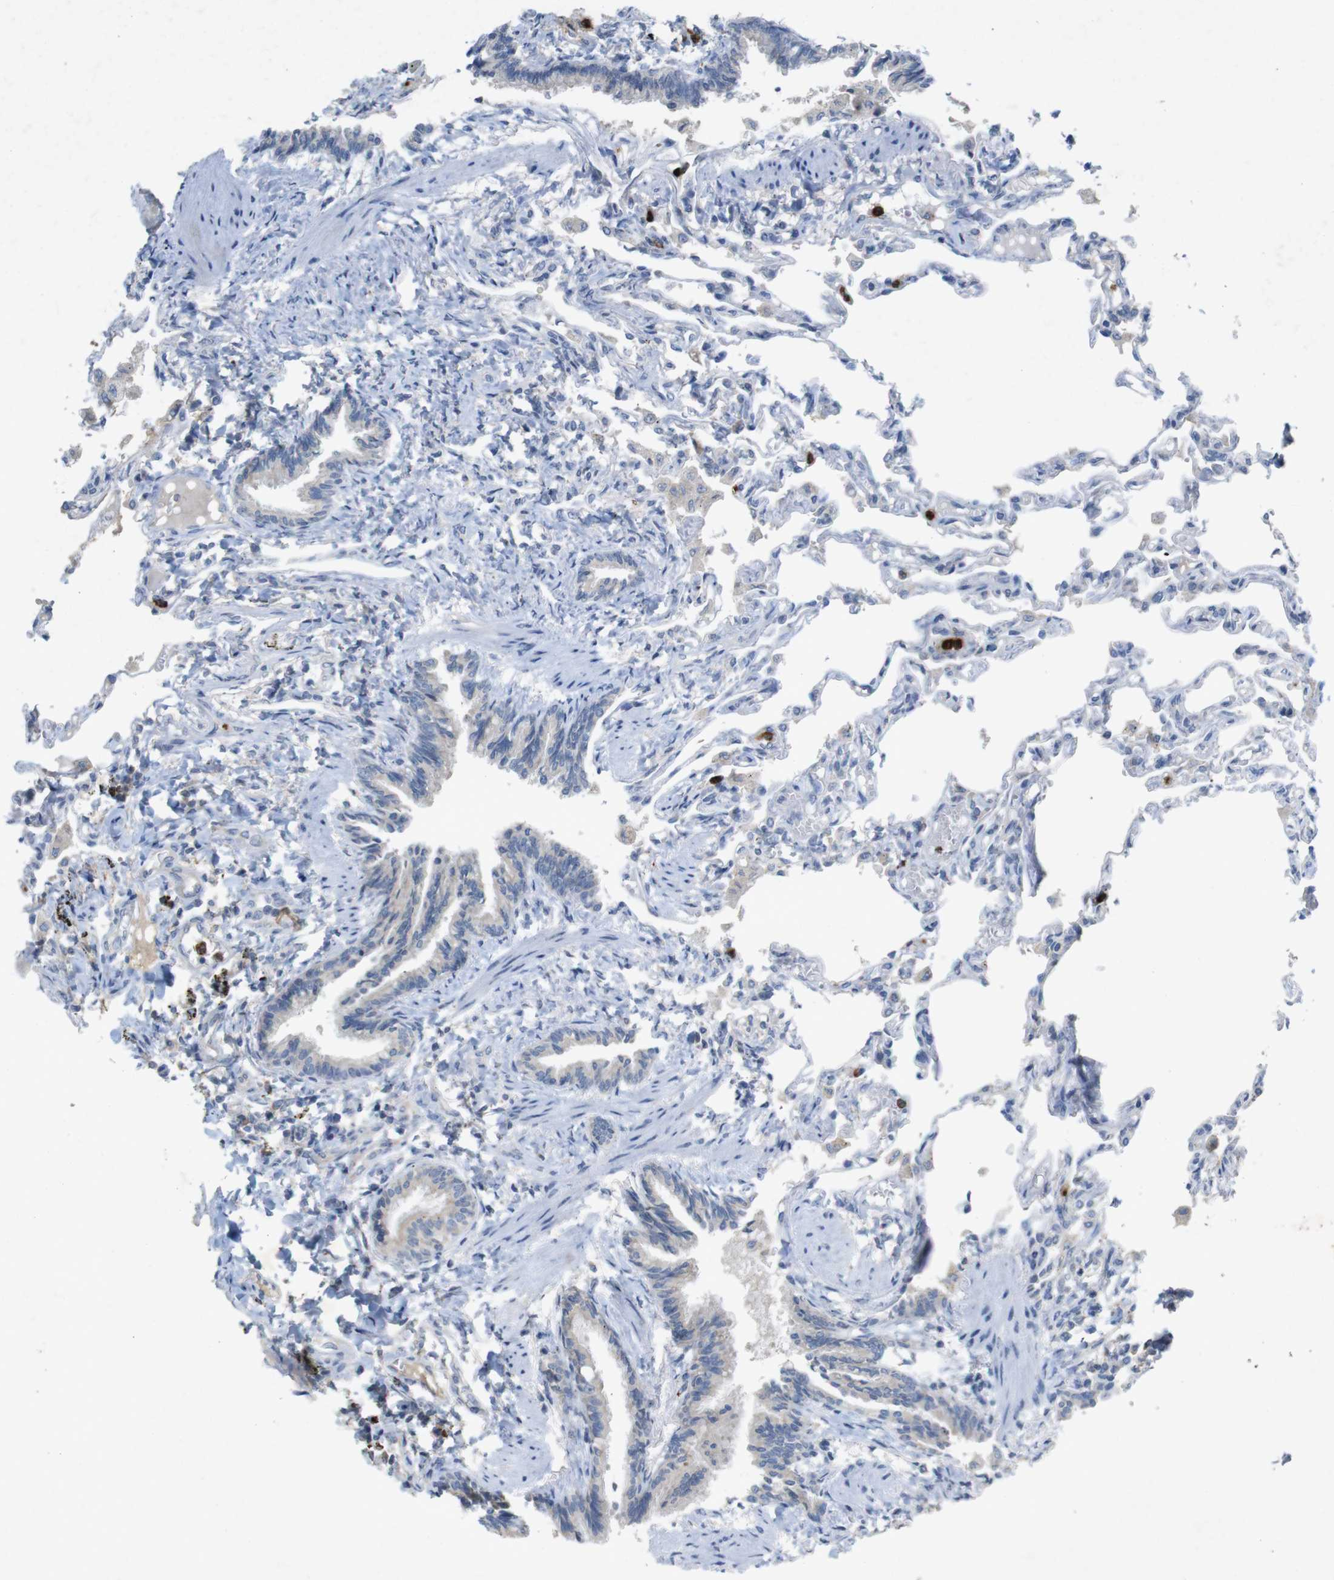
{"staining": {"intensity": "weak", "quantity": "<25%", "location": "cytoplasmic/membranous"}, "tissue": "lung", "cell_type": "Alveolar cells", "image_type": "normal", "snomed": [{"axis": "morphology", "description": "Normal tissue, NOS"}, {"axis": "topography", "description": "Lung"}], "caption": "This is a image of IHC staining of benign lung, which shows no positivity in alveolar cells. (DAB (3,3'-diaminobenzidine) IHC visualized using brightfield microscopy, high magnification).", "gene": "TSPAN14", "patient": {"sex": "male", "age": 21}}